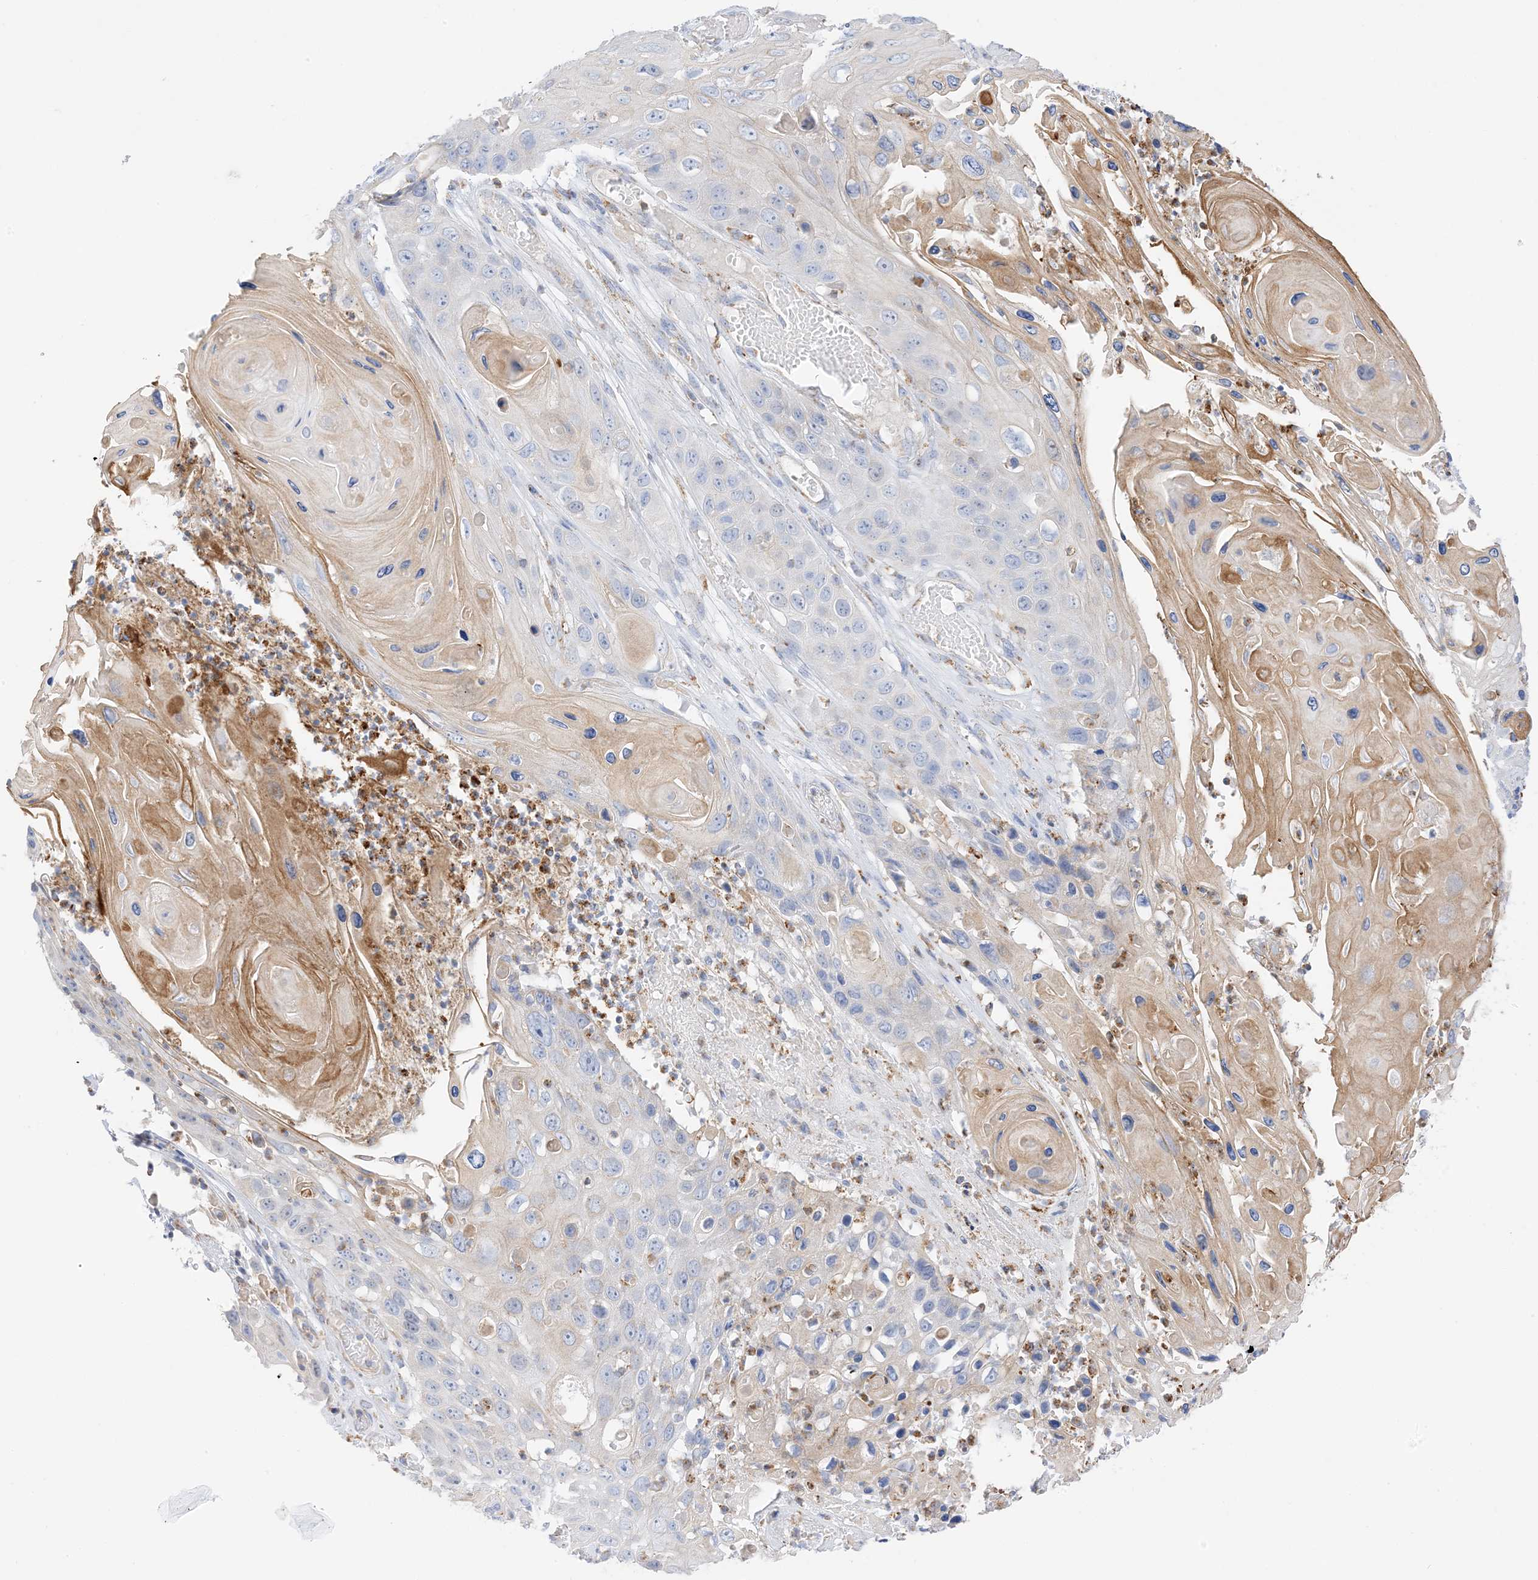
{"staining": {"intensity": "moderate", "quantity": "<25%", "location": "cytoplasmic/membranous"}, "tissue": "skin cancer", "cell_type": "Tumor cells", "image_type": "cancer", "snomed": [{"axis": "morphology", "description": "Squamous cell carcinoma, NOS"}, {"axis": "topography", "description": "Skin"}], "caption": "A brown stain labels moderate cytoplasmic/membranous staining of a protein in human skin cancer tumor cells.", "gene": "CAPN13", "patient": {"sex": "male", "age": 55}}